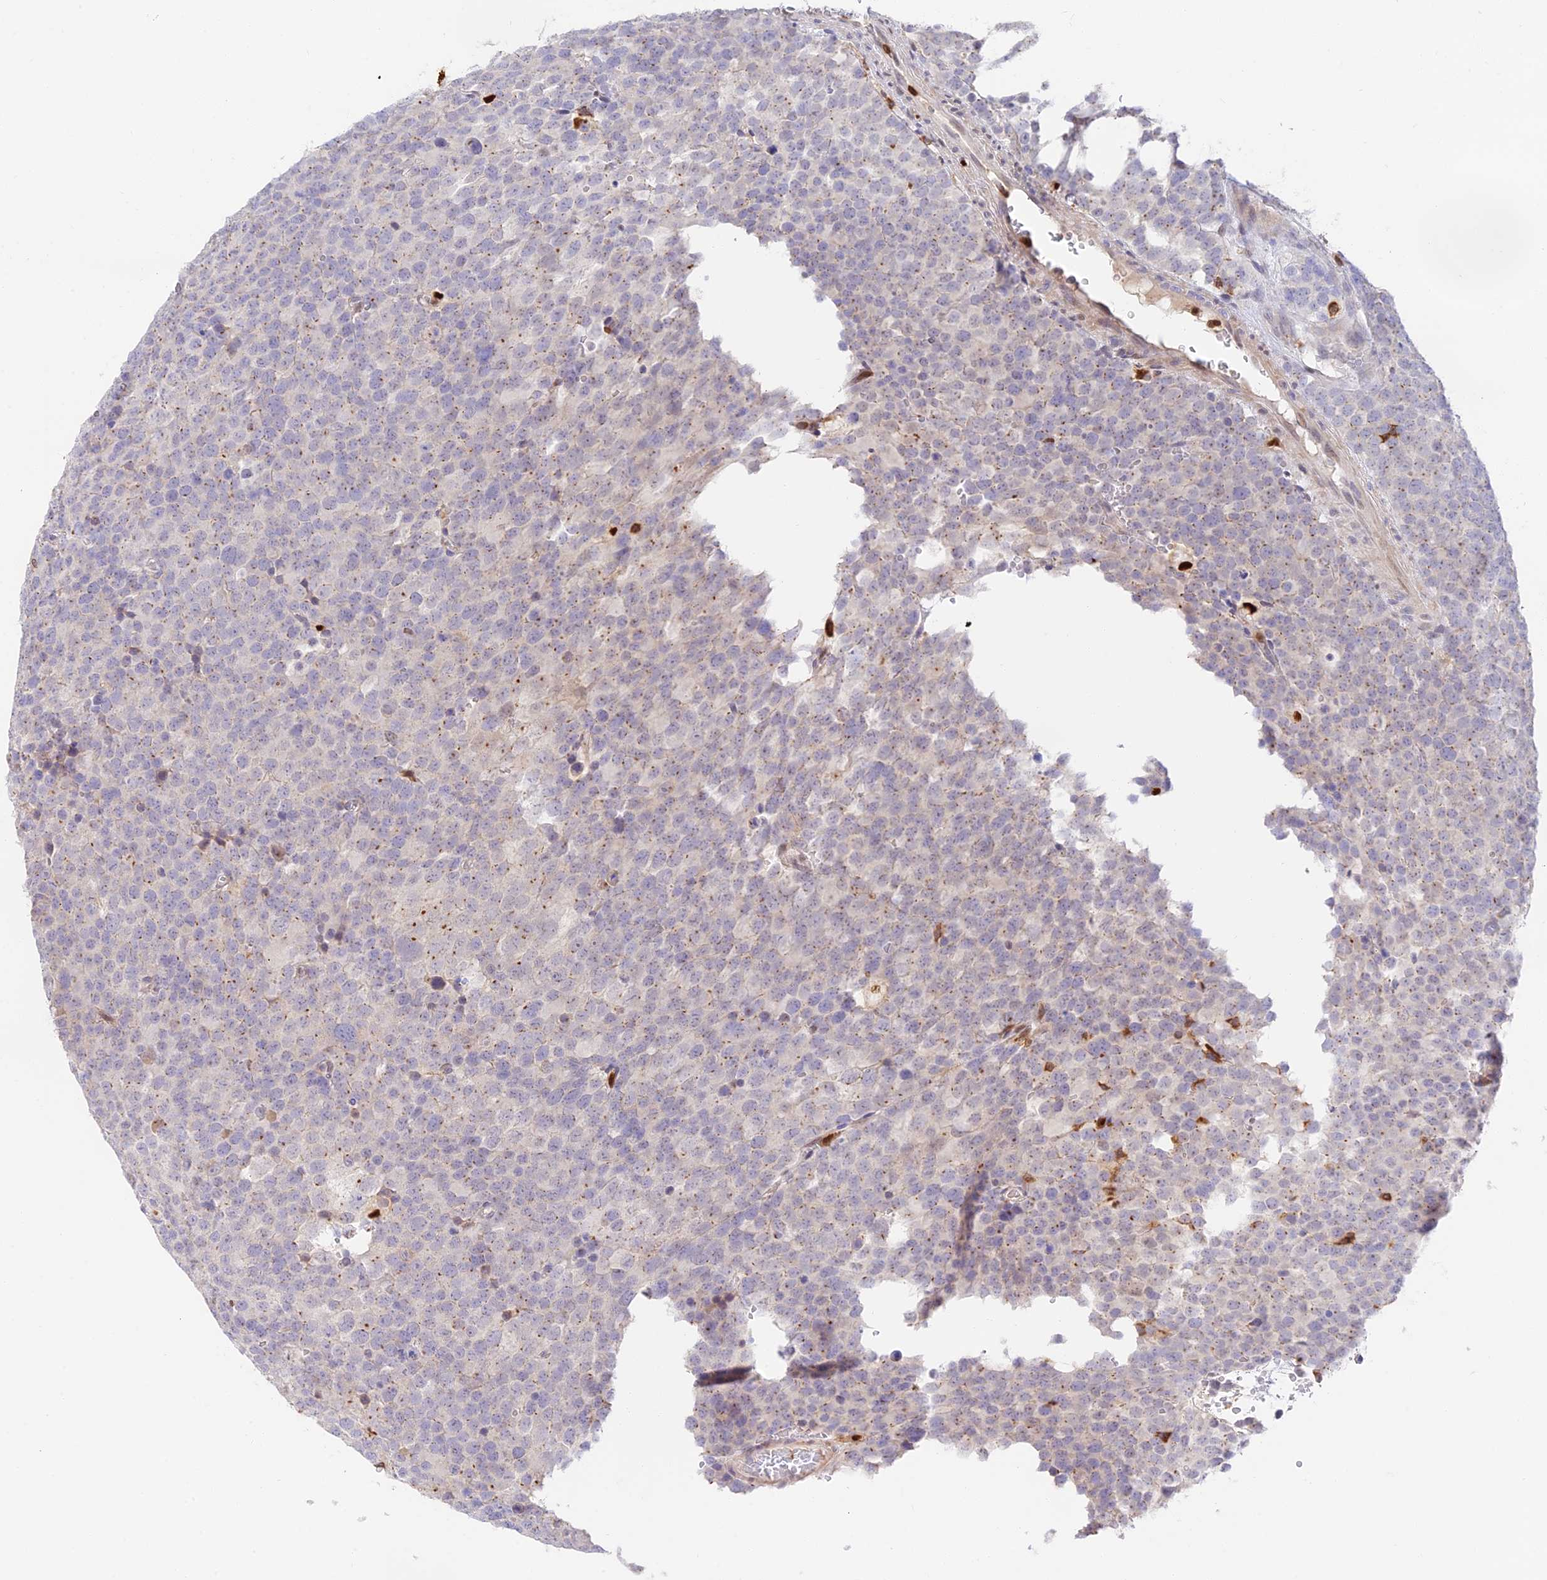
{"staining": {"intensity": "negative", "quantity": "none", "location": "none"}, "tissue": "testis cancer", "cell_type": "Tumor cells", "image_type": "cancer", "snomed": [{"axis": "morphology", "description": "Seminoma, NOS"}, {"axis": "topography", "description": "Testis"}], "caption": "The immunohistochemistry (IHC) histopathology image has no significant staining in tumor cells of testis seminoma tissue.", "gene": "DENND1C", "patient": {"sex": "male", "age": 71}}